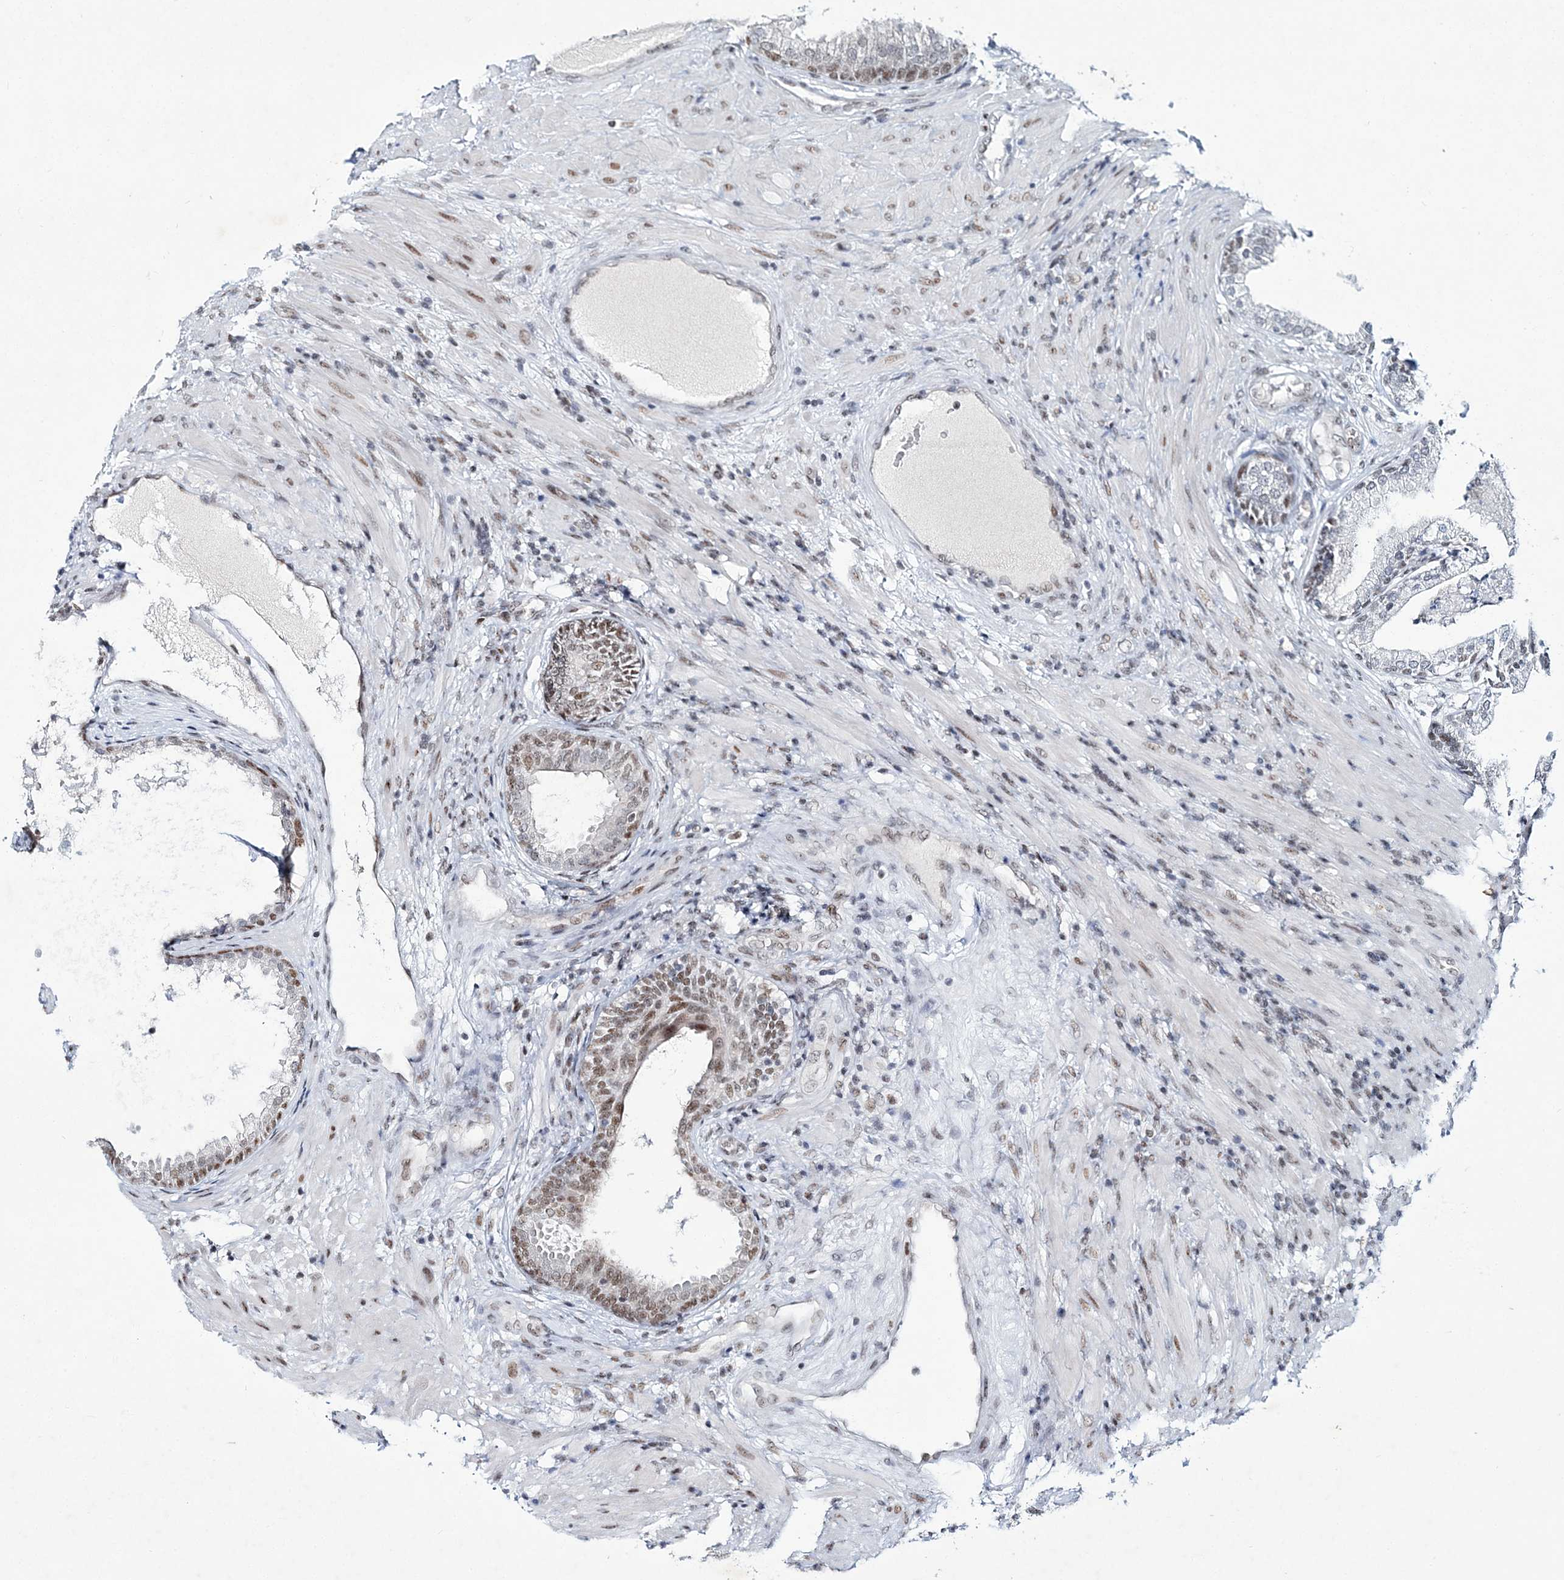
{"staining": {"intensity": "moderate", "quantity": "<25%", "location": "nuclear"}, "tissue": "prostate", "cell_type": "Glandular cells", "image_type": "normal", "snomed": [{"axis": "morphology", "description": "Normal tissue, NOS"}, {"axis": "topography", "description": "Prostate"}], "caption": "The immunohistochemical stain highlights moderate nuclear staining in glandular cells of normal prostate.", "gene": "LRRFIP2", "patient": {"sex": "male", "age": 76}}